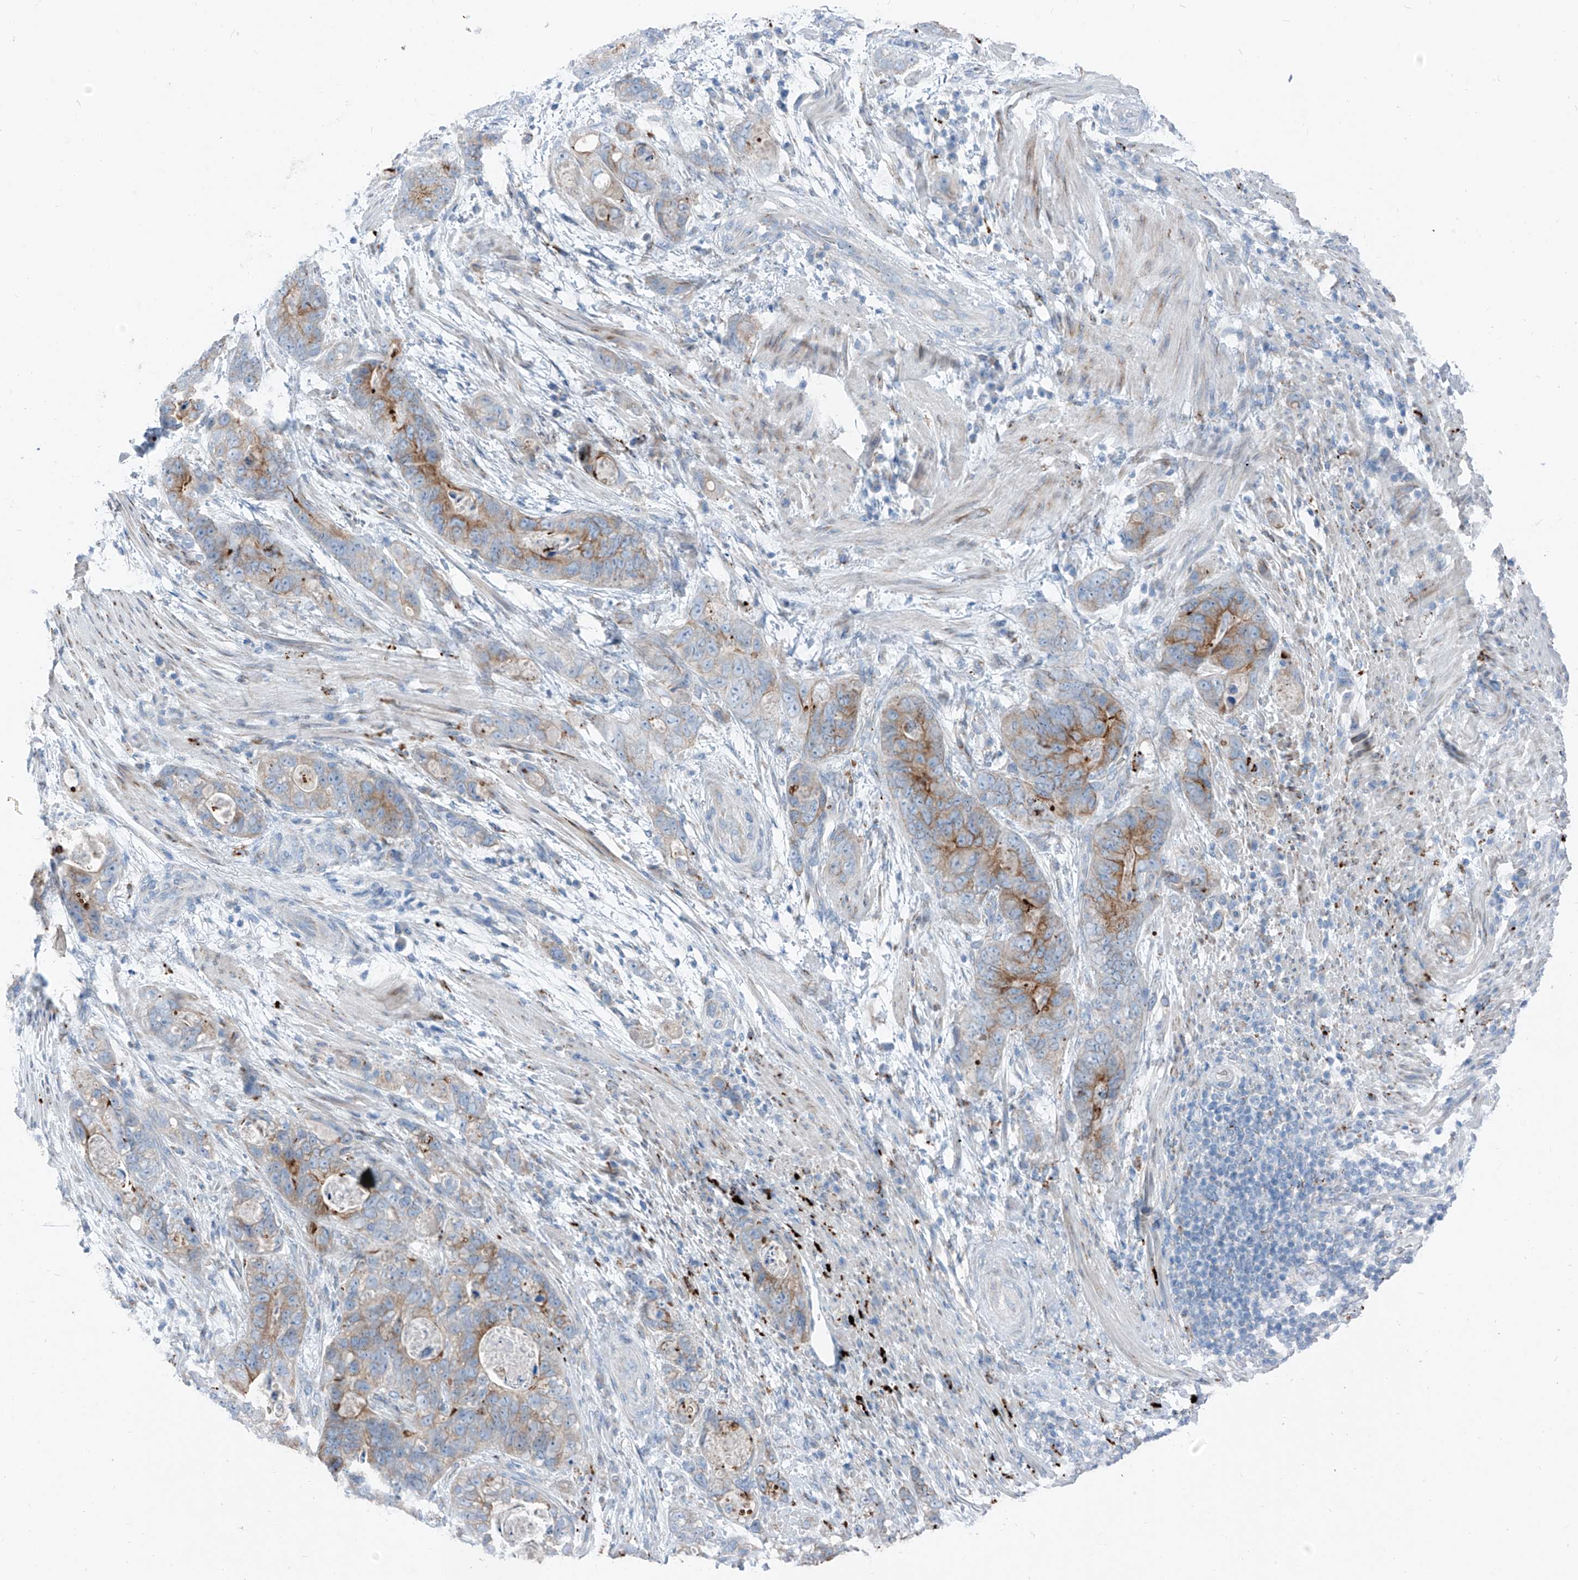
{"staining": {"intensity": "moderate", "quantity": ">75%", "location": "cytoplasmic/membranous"}, "tissue": "stomach cancer", "cell_type": "Tumor cells", "image_type": "cancer", "snomed": [{"axis": "morphology", "description": "Adenocarcinoma, NOS"}, {"axis": "topography", "description": "Stomach"}], "caption": "Moderate cytoplasmic/membranous expression for a protein is identified in about >75% of tumor cells of stomach cancer using immunohistochemistry (IHC).", "gene": "GPR137C", "patient": {"sex": "female", "age": 89}}